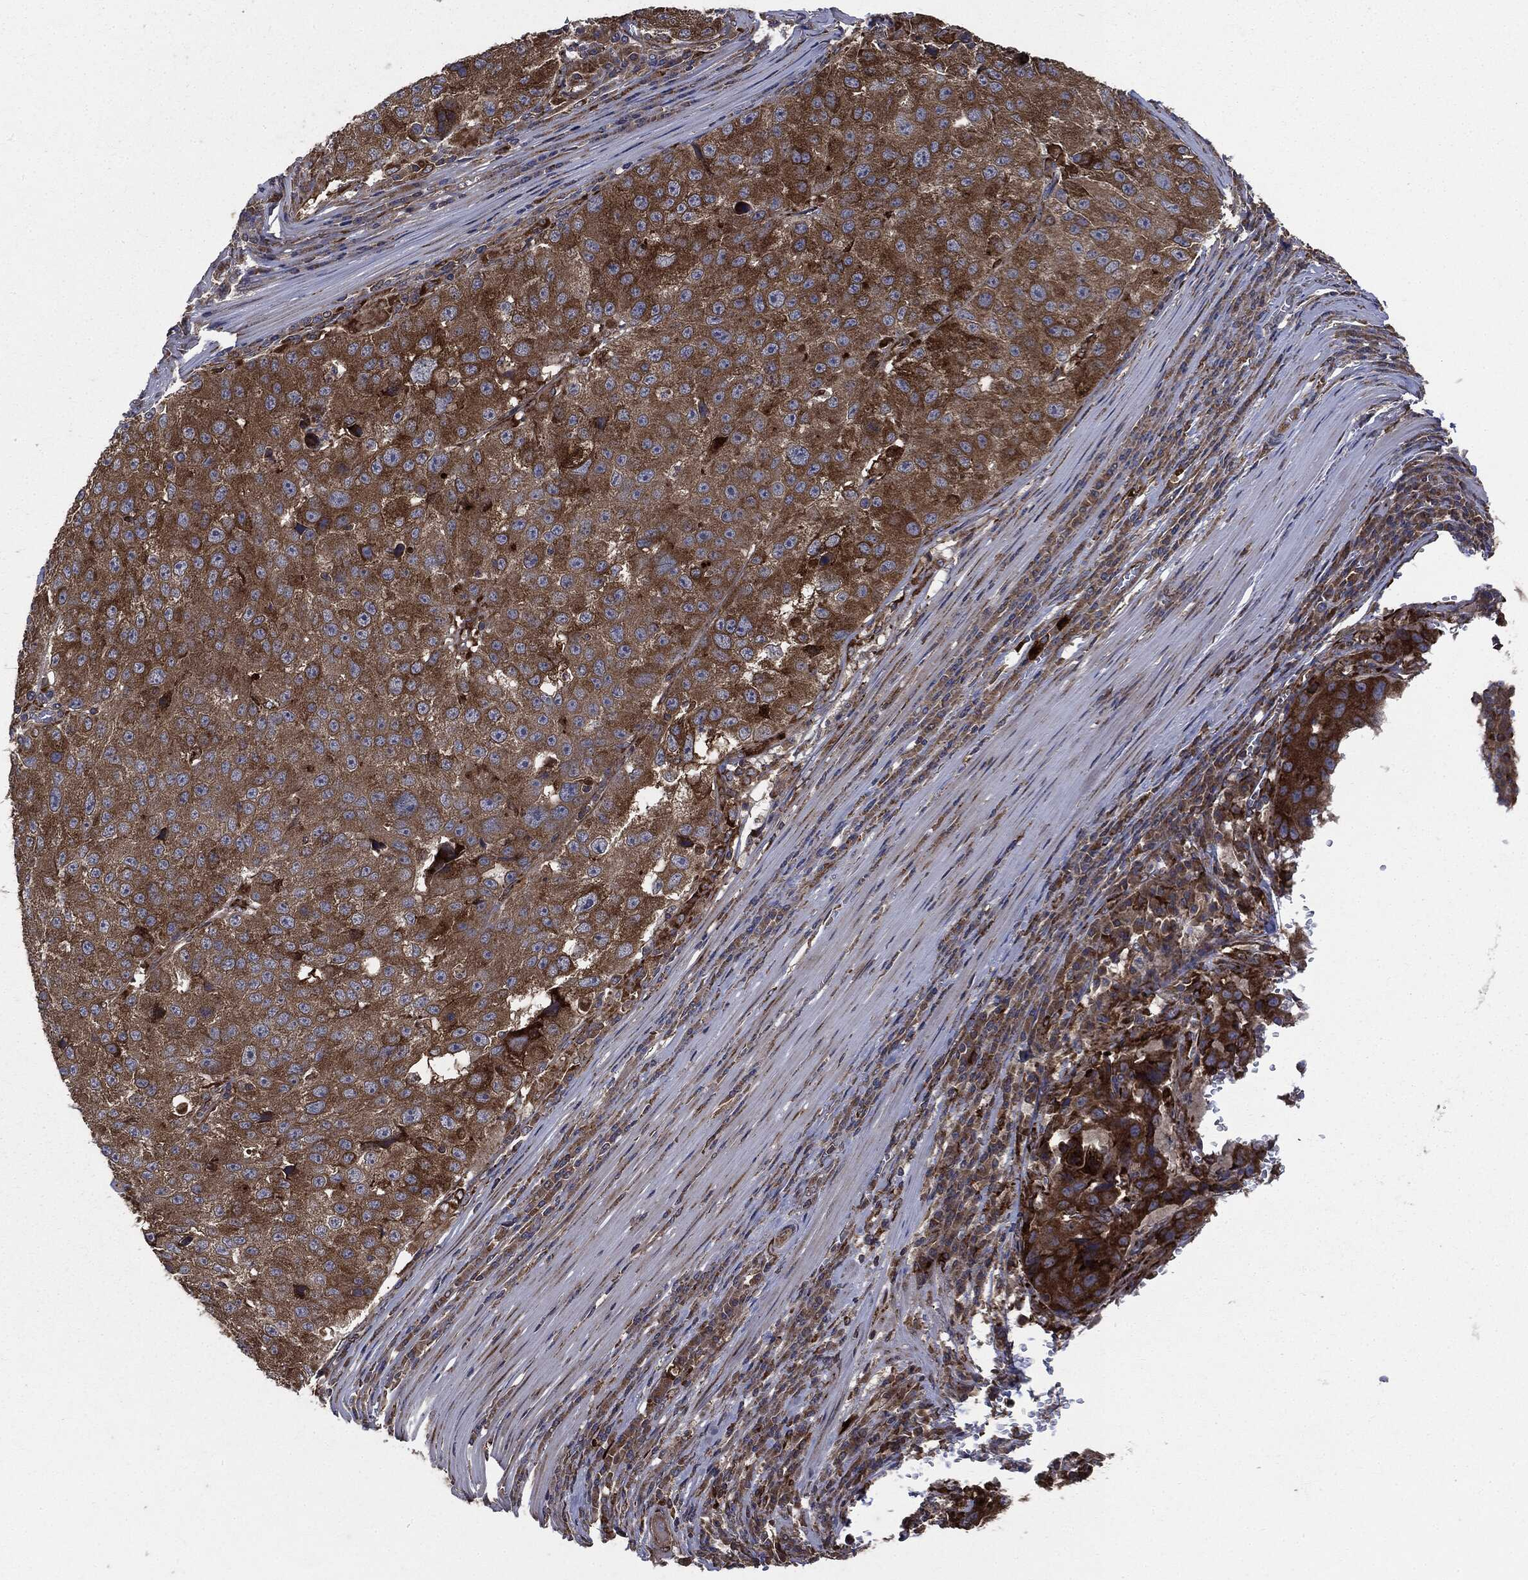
{"staining": {"intensity": "strong", "quantity": ">75%", "location": "cytoplasmic/membranous"}, "tissue": "stomach cancer", "cell_type": "Tumor cells", "image_type": "cancer", "snomed": [{"axis": "morphology", "description": "Adenocarcinoma, NOS"}, {"axis": "topography", "description": "Stomach"}], "caption": "This image reveals immunohistochemistry (IHC) staining of human stomach cancer, with high strong cytoplasmic/membranous staining in approximately >75% of tumor cells.", "gene": "PLOD3", "patient": {"sex": "male", "age": 71}}